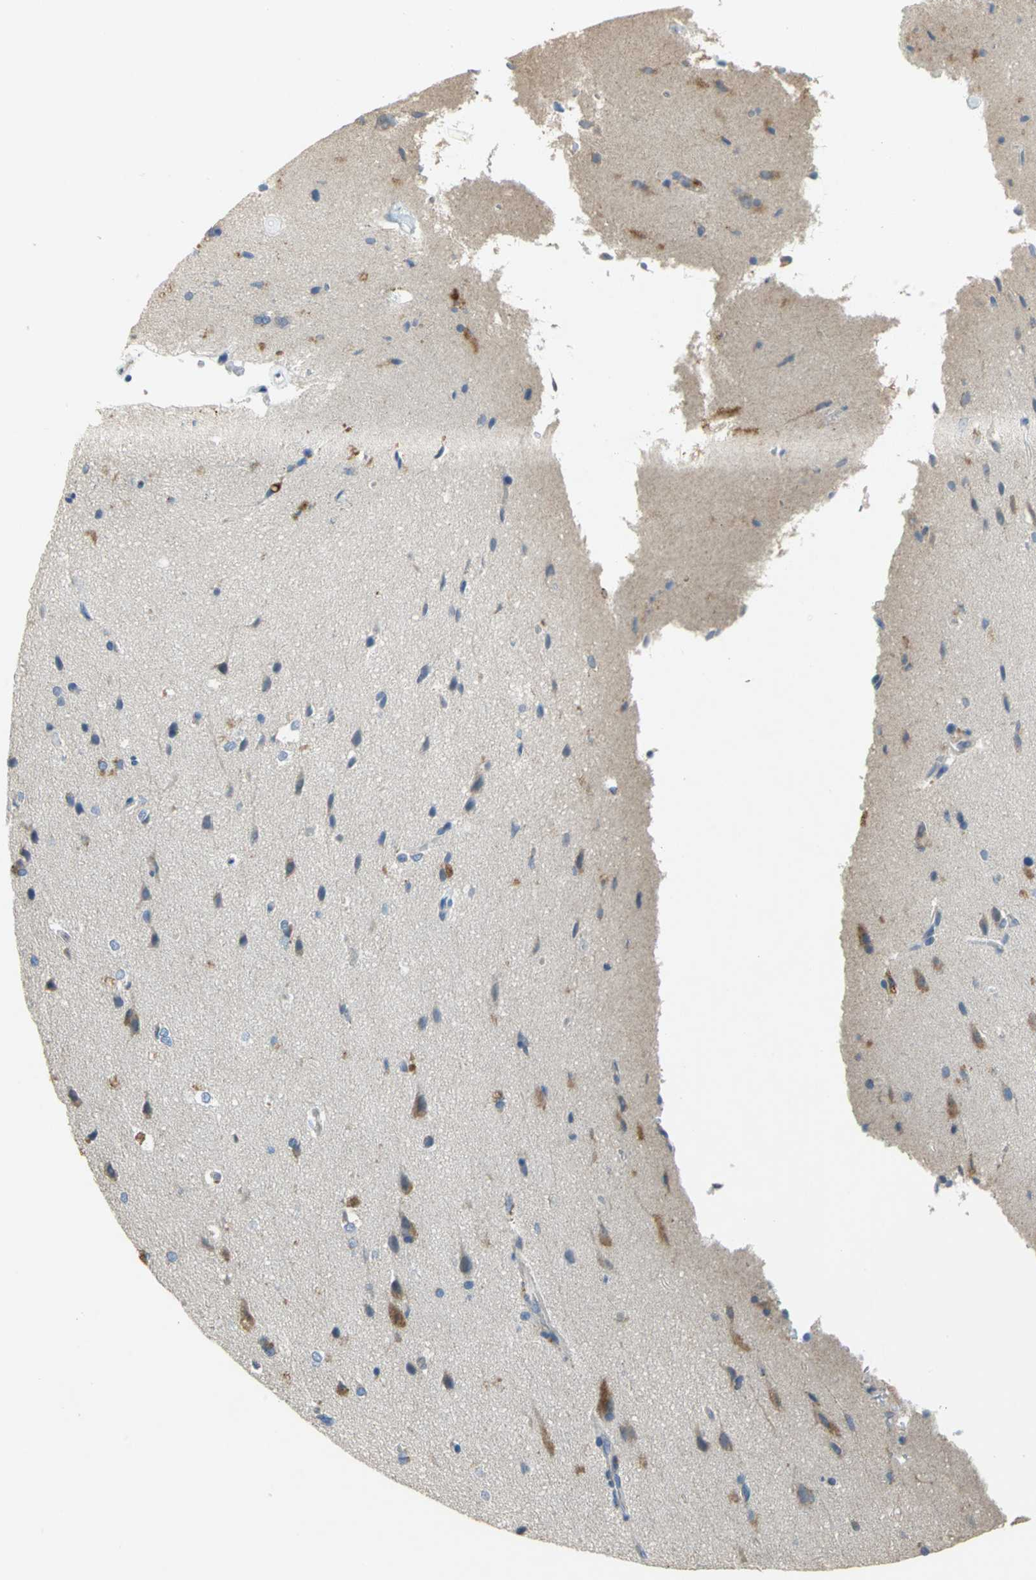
{"staining": {"intensity": "negative", "quantity": "none", "location": "none"}, "tissue": "cerebral cortex", "cell_type": "Endothelial cells", "image_type": "normal", "snomed": [{"axis": "morphology", "description": "Normal tissue, NOS"}, {"axis": "topography", "description": "Cerebral cortex"}], "caption": "DAB (3,3'-diaminobenzidine) immunohistochemical staining of benign cerebral cortex demonstrates no significant positivity in endothelial cells.", "gene": "IL17RB", "patient": {"sex": "male", "age": 62}}